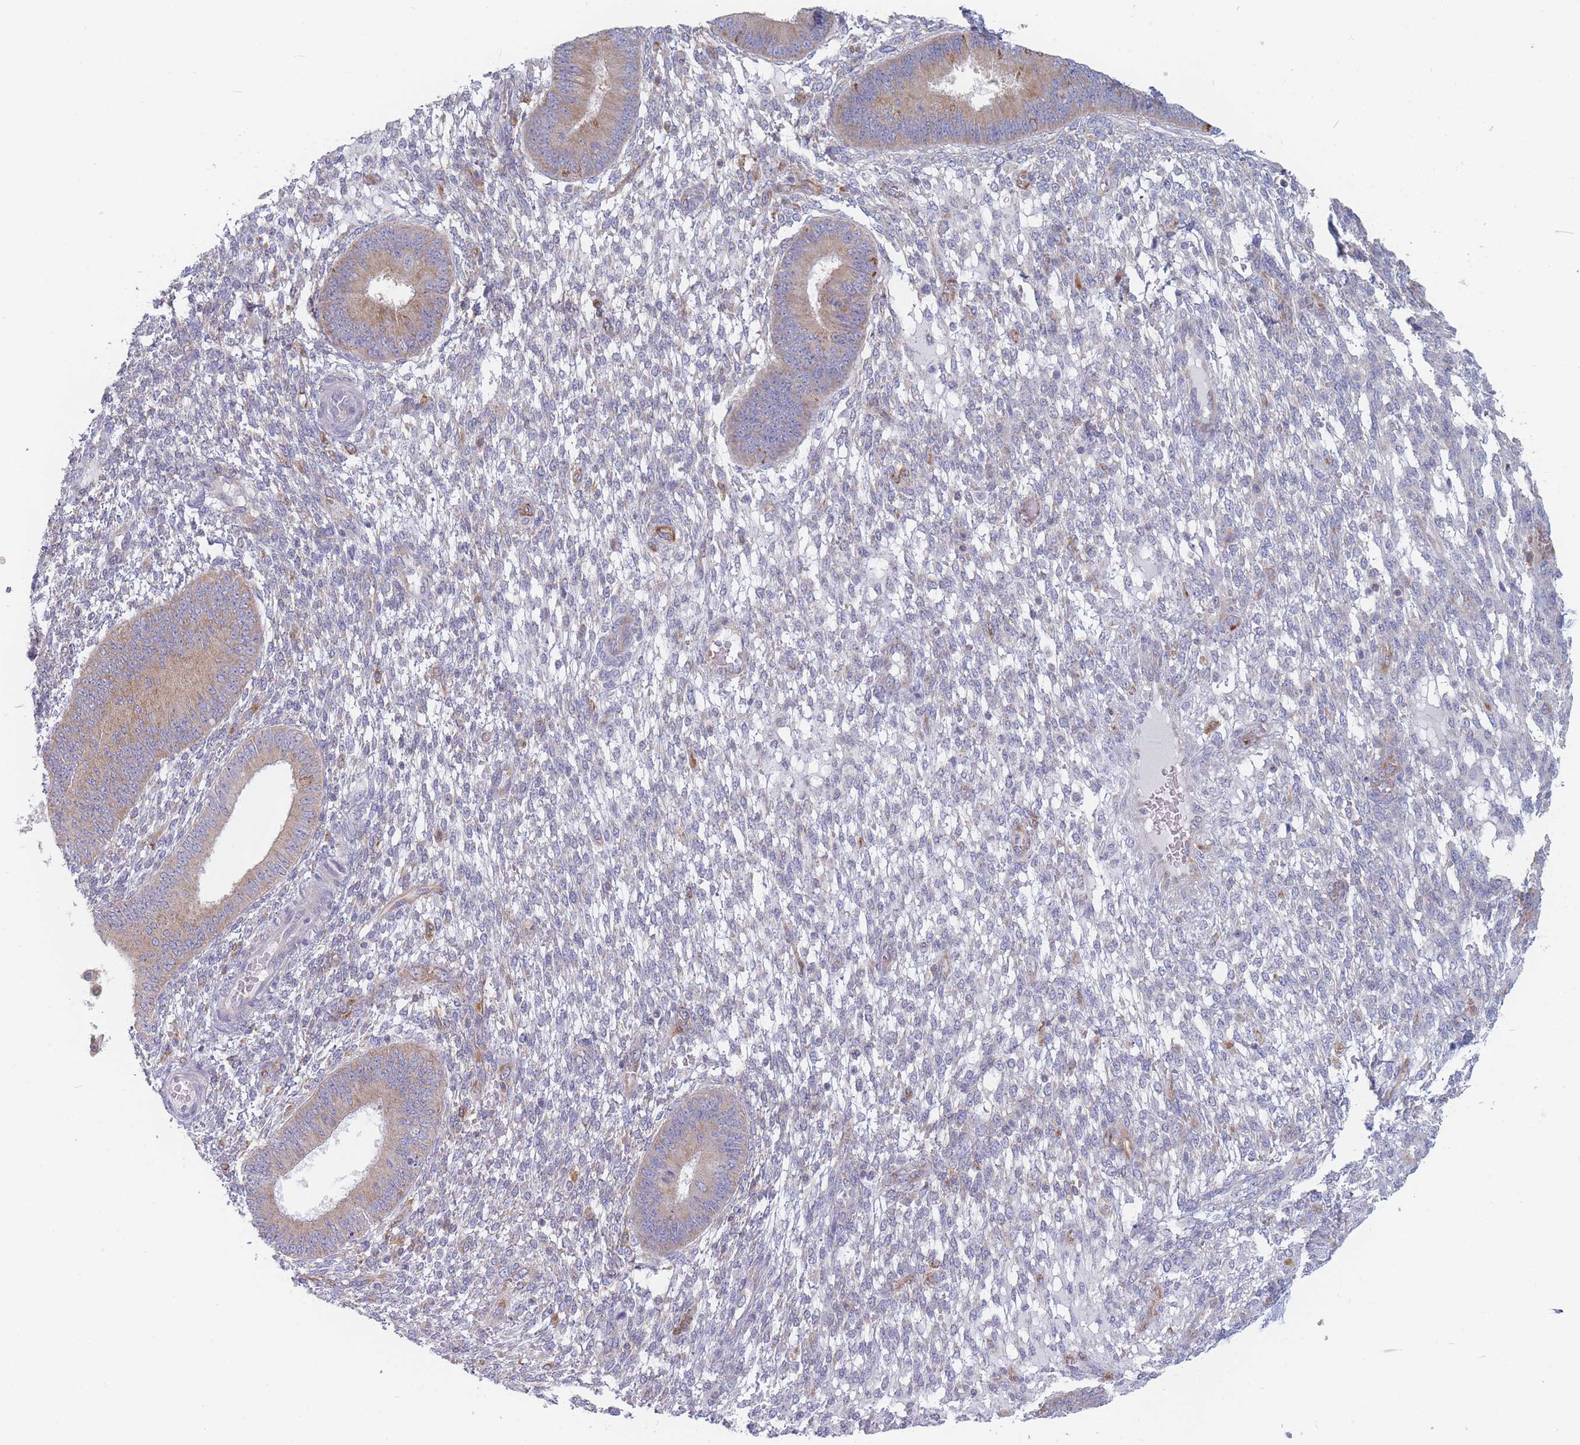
{"staining": {"intensity": "negative", "quantity": "none", "location": "none"}, "tissue": "endometrium", "cell_type": "Cells in endometrial stroma", "image_type": "normal", "snomed": [{"axis": "morphology", "description": "Normal tissue, NOS"}, {"axis": "topography", "description": "Endometrium"}], "caption": "Cells in endometrial stroma are negative for brown protein staining in benign endometrium. (Stains: DAB immunohistochemistry (IHC) with hematoxylin counter stain, Microscopy: brightfield microscopy at high magnification).", "gene": "MAP1S", "patient": {"sex": "female", "age": 49}}